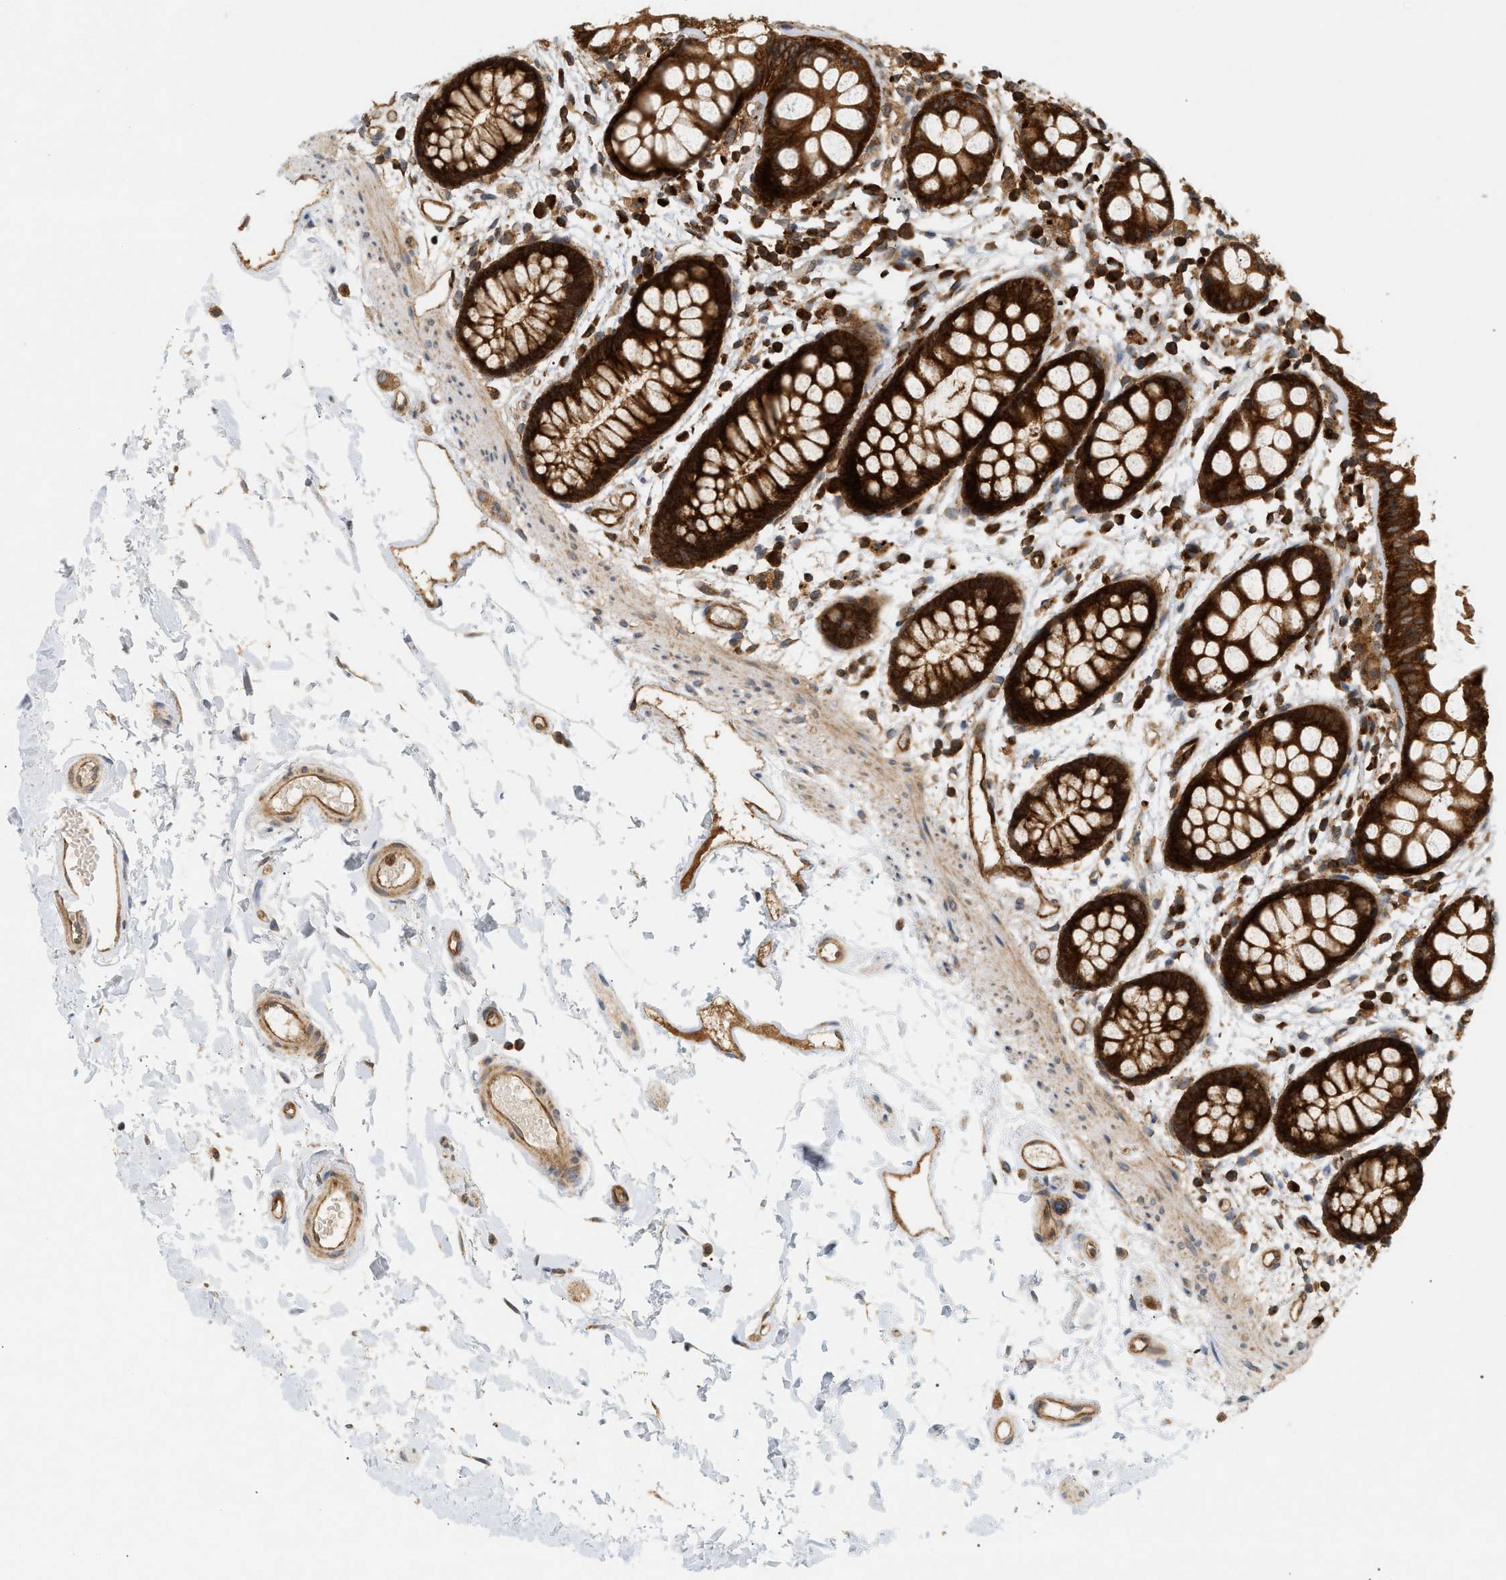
{"staining": {"intensity": "strong", "quantity": ">75%", "location": "cytoplasmic/membranous"}, "tissue": "rectum", "cell_type": "Glandular cells", "image_type": "normal", "snomed": [{"axis": "morphology", "description": "Normal tissue, NOS"}, {"axis": "topography", "description": "Rectum"}], "caption": "Strong cytoplasmic/membranous expression is present in approximately >75% of glandular cells in normal rectum. (DAB (3,3'-diaminobenzidine) = brown stain, brightfield microscopy at high magnification).", "gene": "SHC1", "patient": {"sex": "female", "age": 66}}